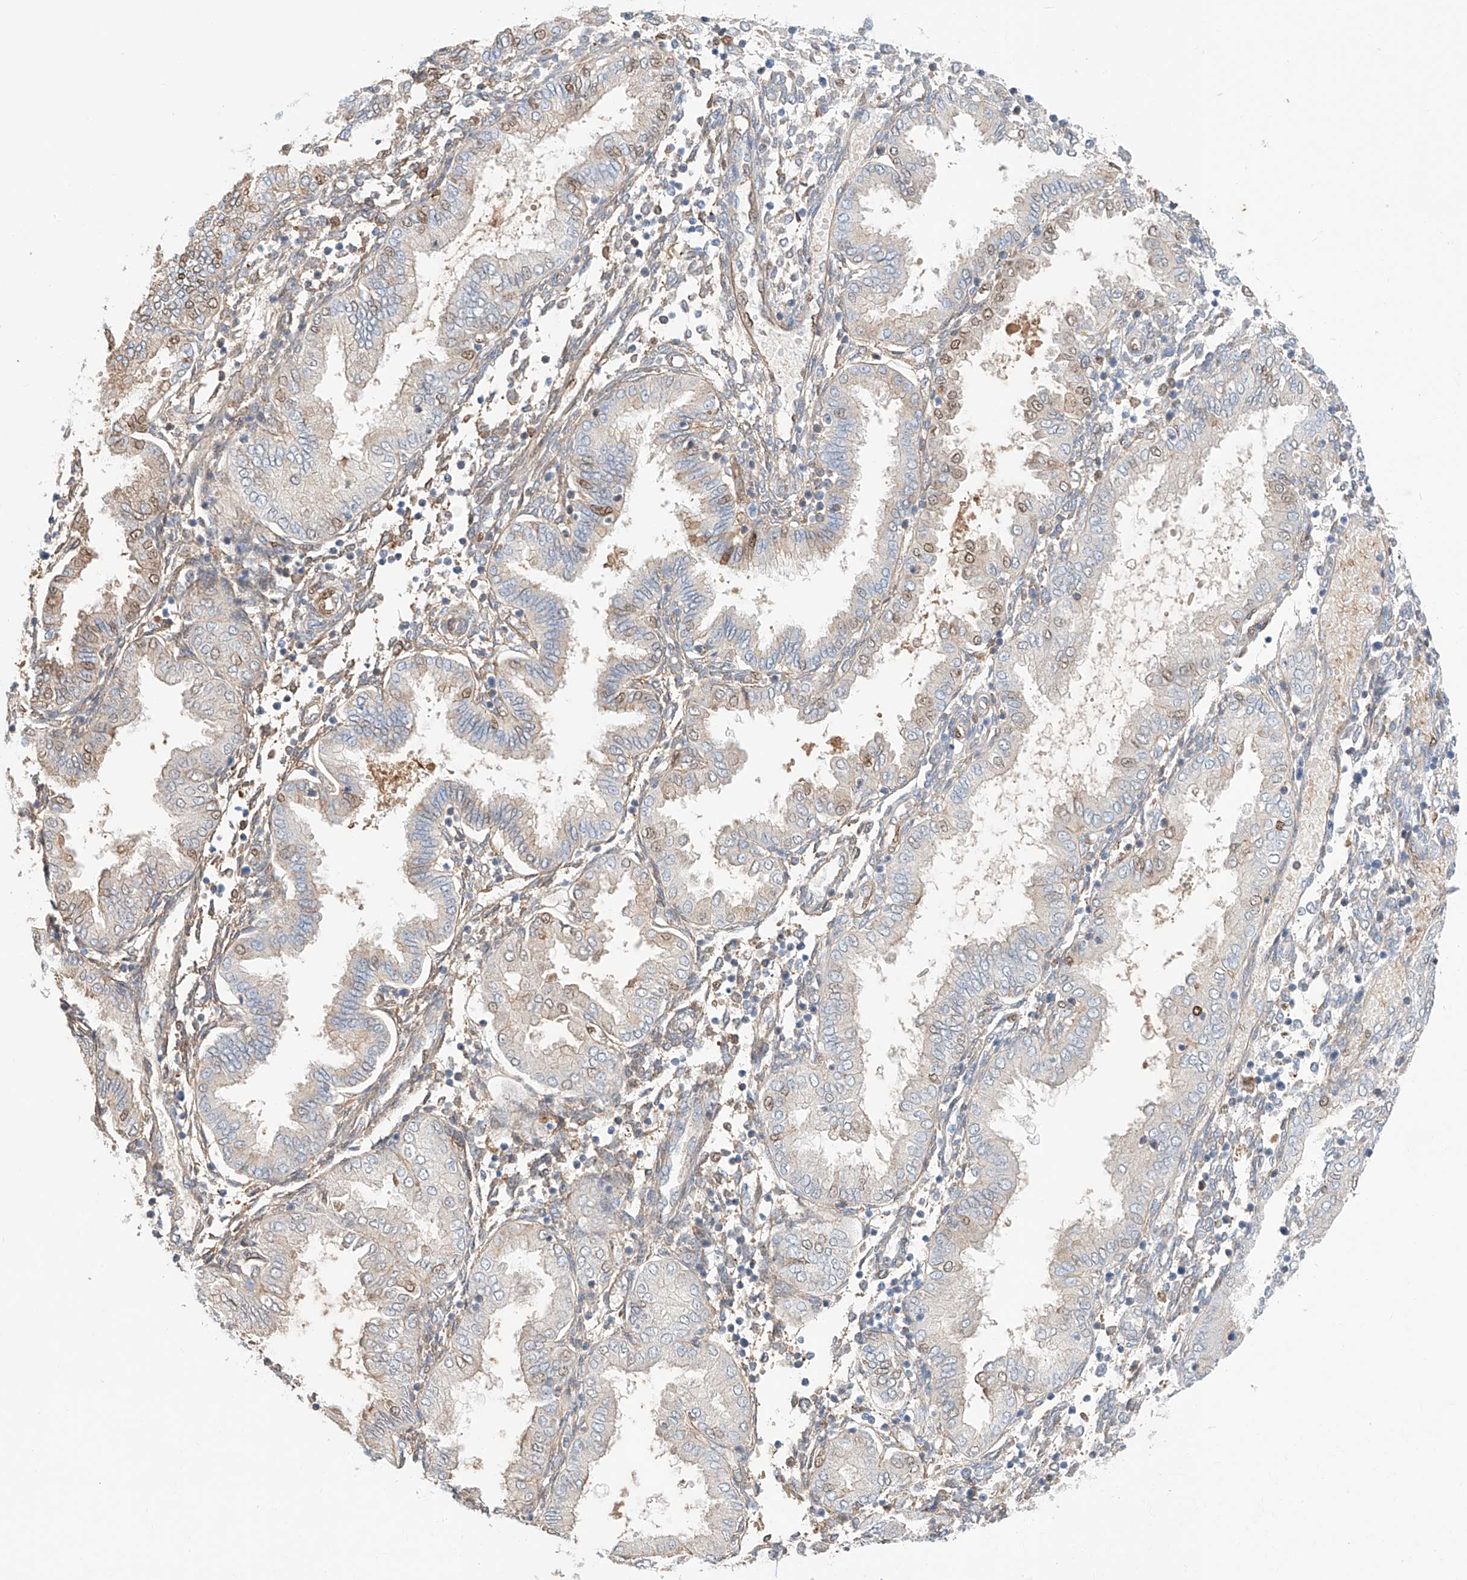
{"staining": {"intensity": "negative", "quantity": "none", "location": "none"}, "tissue": "endometrium", "cell_type": "Cells in endometrial stroma", "image_type": "normal", "snomed": [{"axis": "morphology", "description": "Normal tissue, NOS"}, {"axis": "topography", "description": "Endometrium"}], "caption": "Micrograph shows no significant protein expression in cells in endometrial stroma of normal endometrium. The staining was performed using DAB to visualize the protein expression in brown, while the nuclei were stained in blue with hematoxylin (Magnification: 20x).", "gene": "PGGT1B", "patient": {"sex": "female", "age": 53}}